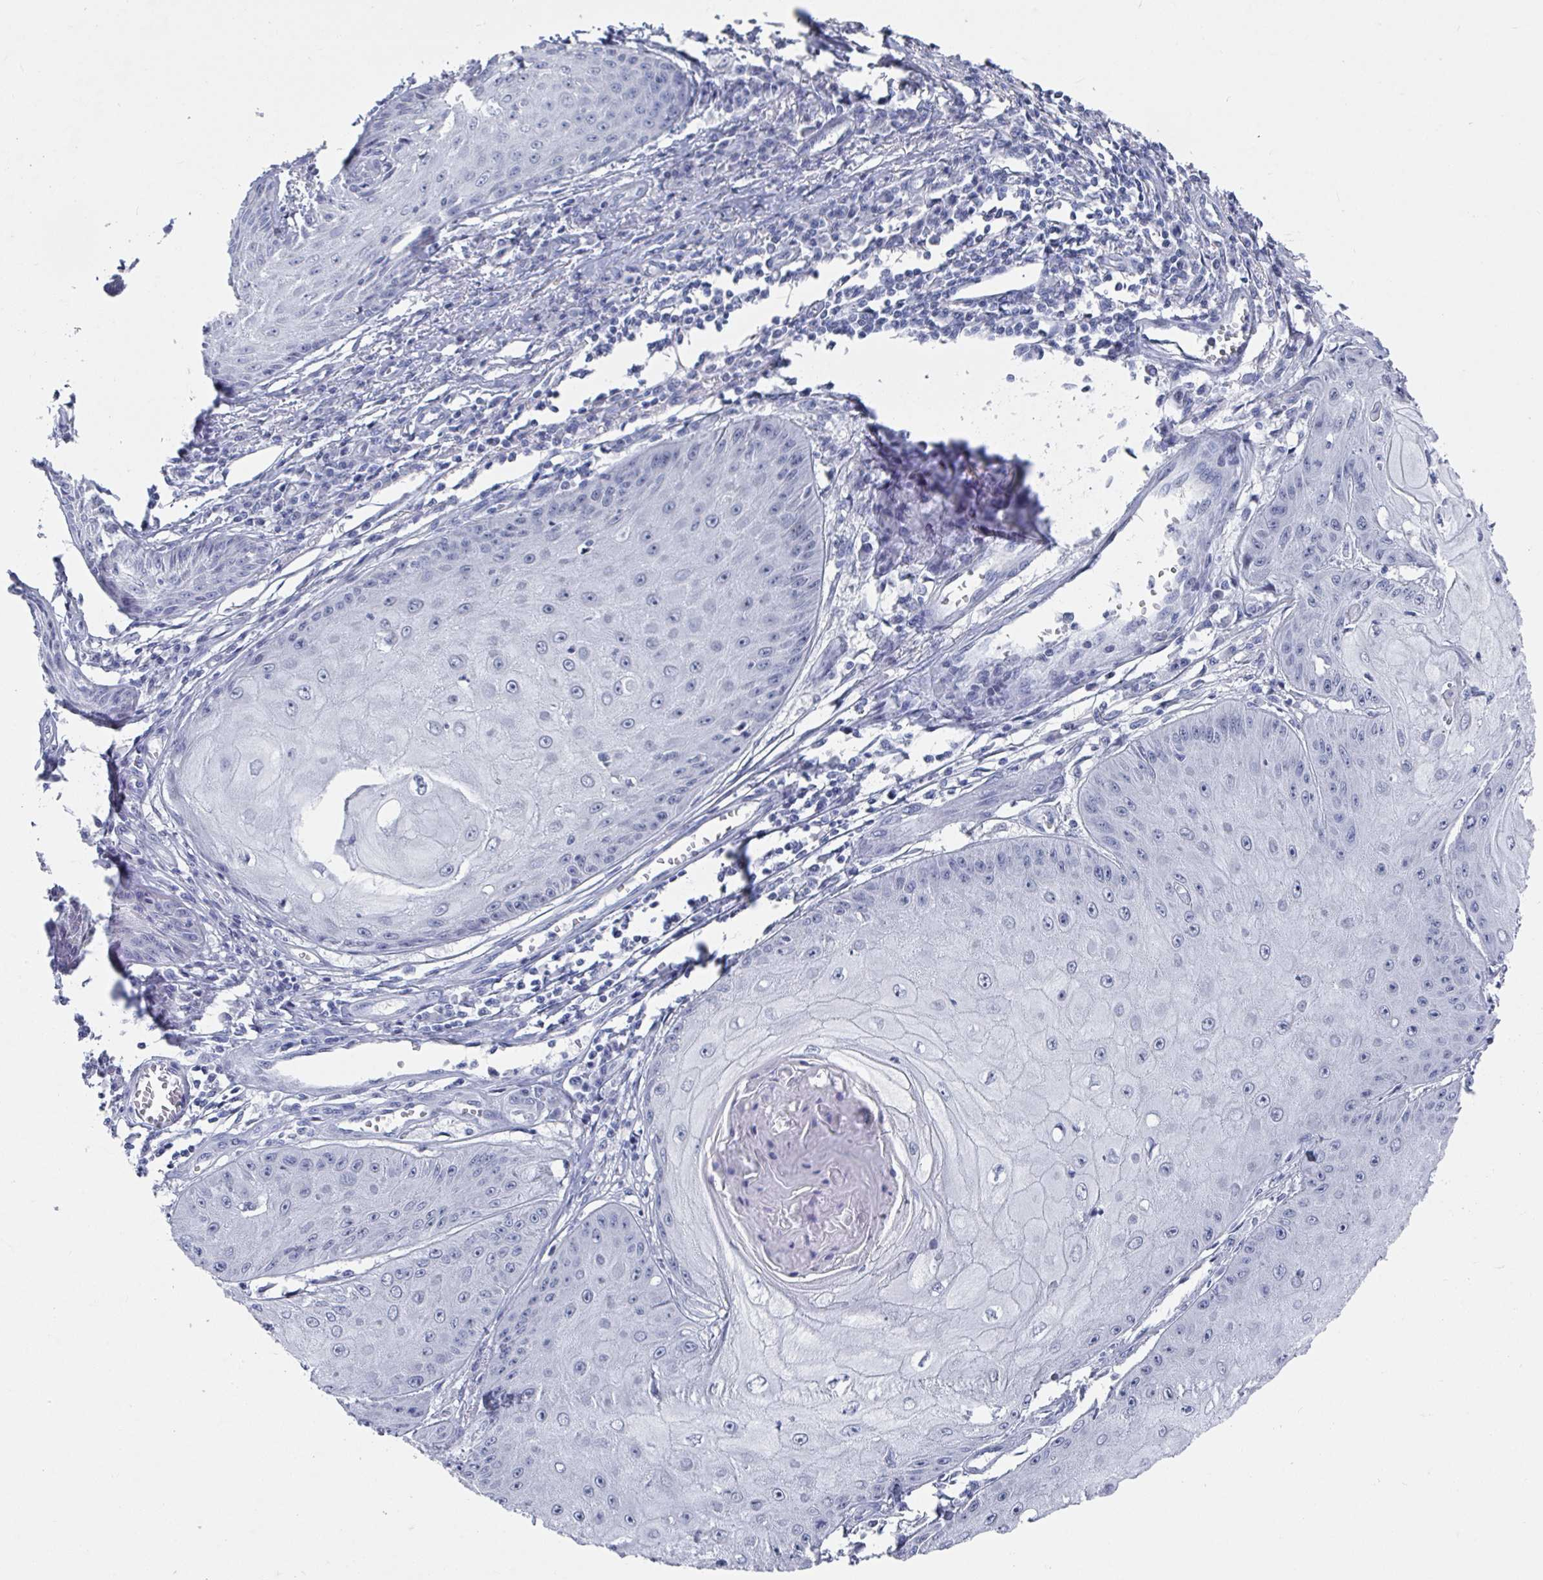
{"staining": {"intensity": "negative", "quantity": "none", "location": "none"}, "tissue": "skin cancer", "cell_type": "Tumor cells", "image_type": "cancer", "snomed": [{"axis": "morphology", "description": "Squamous cell carcinoma, NOS"}, {"axis": "topography", "description": "Skin"}], "caption": "Protein analysis of skin cancer (squamous cell carcinoma) reveals no significant positivity in tumor cells. Nuclei are stained in blue.", "gene": "CAMKV", "patient": {"sex": "male", "age": 70}}